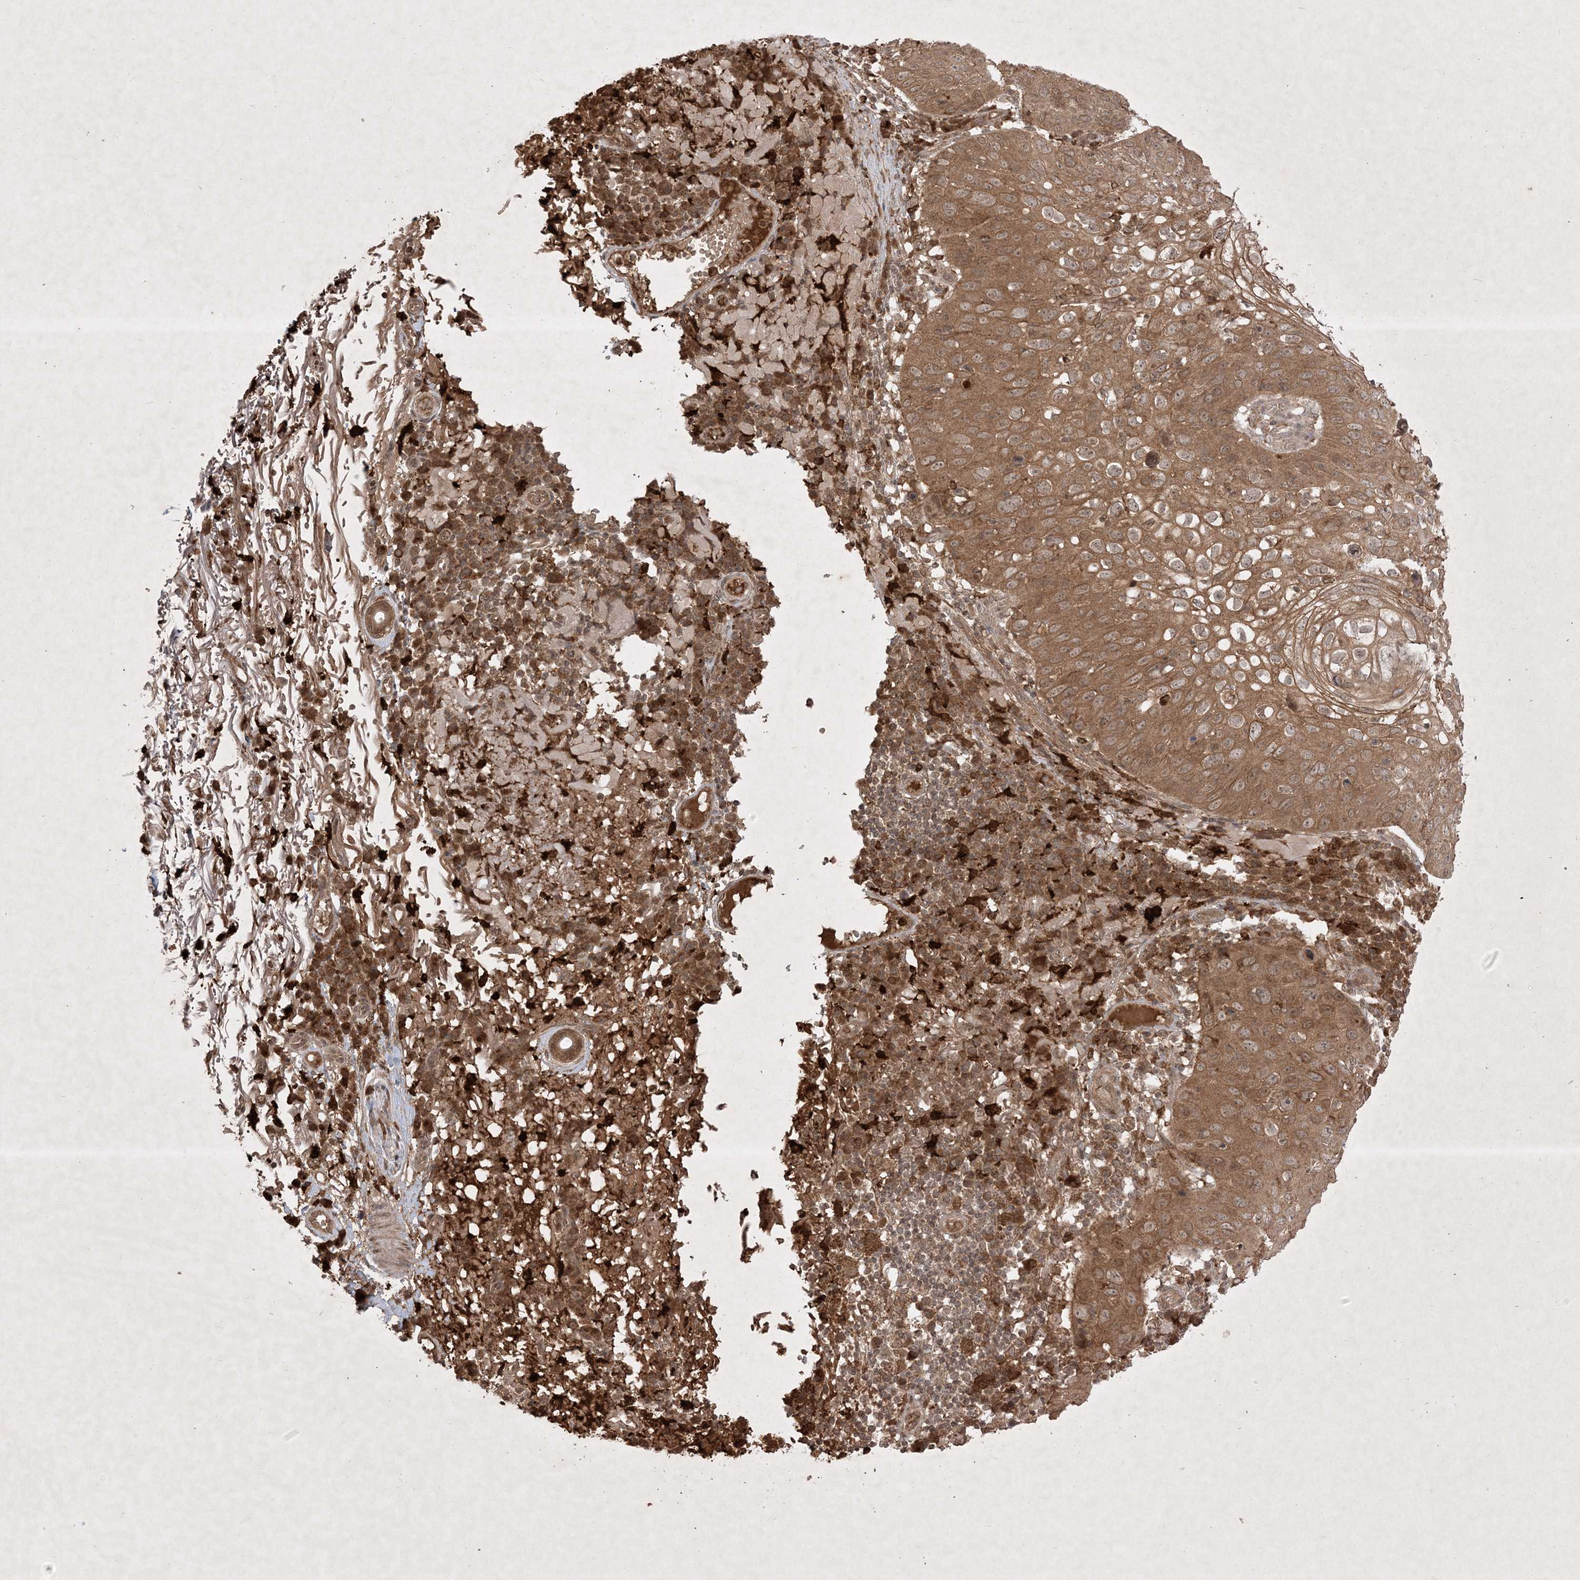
{"staining": {"intensity": "moderate", "quantity": ">75%", "location": "cytoplasmic/membranous"}, "tissue": "skin cancer", "cell_type": "Tumor cells", "image_type": "cancer", "snomed": [{"axis": "morphology", "description": "Squamous cell carcinoma, NOS"}, {"axis": "topography", "description": "Skin"}], "caption": "Immunohistochemistry (IHC) staining of skin squamous cell carcinoma, which exhibits medium levels of moderate cytoplasmic/membranous expression in about >75% of tumor cells indicating moderate cytoplasmic/membranous protein staining. The staining was performed using DAB (3,3'-diaminobenzidine) (brown) for protein detection and nuclei were counterstained in hematoxylin (blue).", "gene": "PTK6", "patient": {"sex": "female", "age": 90}}